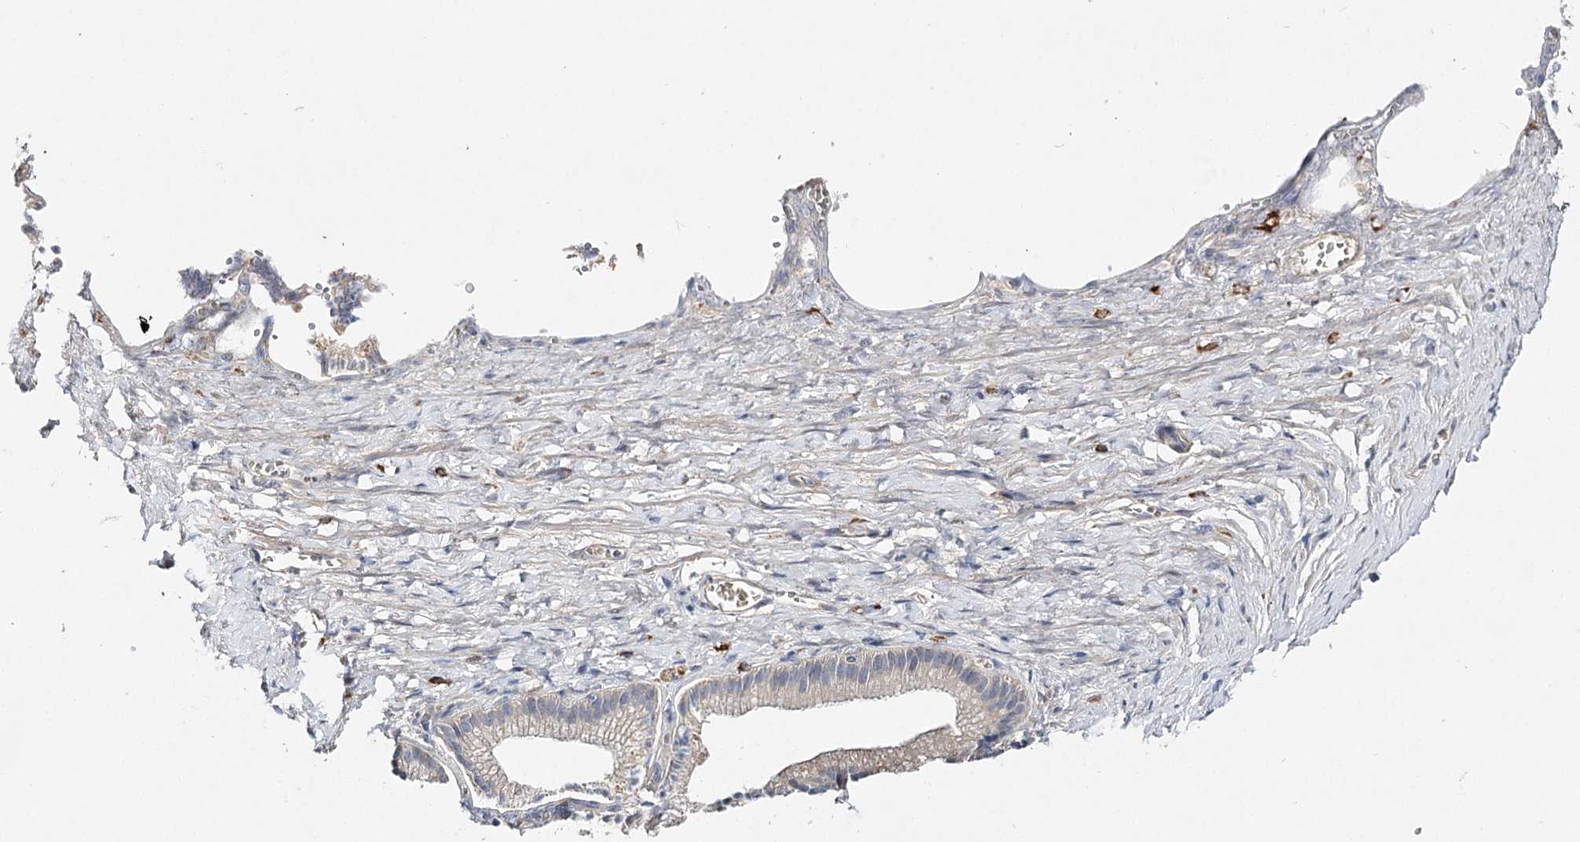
{"staining": {"intensity": "negative", "quantity": "none", "location": "none"}, "tissue": "adipose tissue", "cell_type": "Adipocytes", "image_type": "normal", "snomed": [{"axis": "morphology", "description": "Normal tissue, NOS"}, {"axis": "topography", "description": "Gallbladder"}, {"axis": "topography", "description": "Peripheral nerve tissue"}], "caption": "This is an IHC micrograph of normal adipose tissue. There is no expression in adipocytes.", "gene": "CFAP46", "patient": {"sex": "male", "age": 38}}